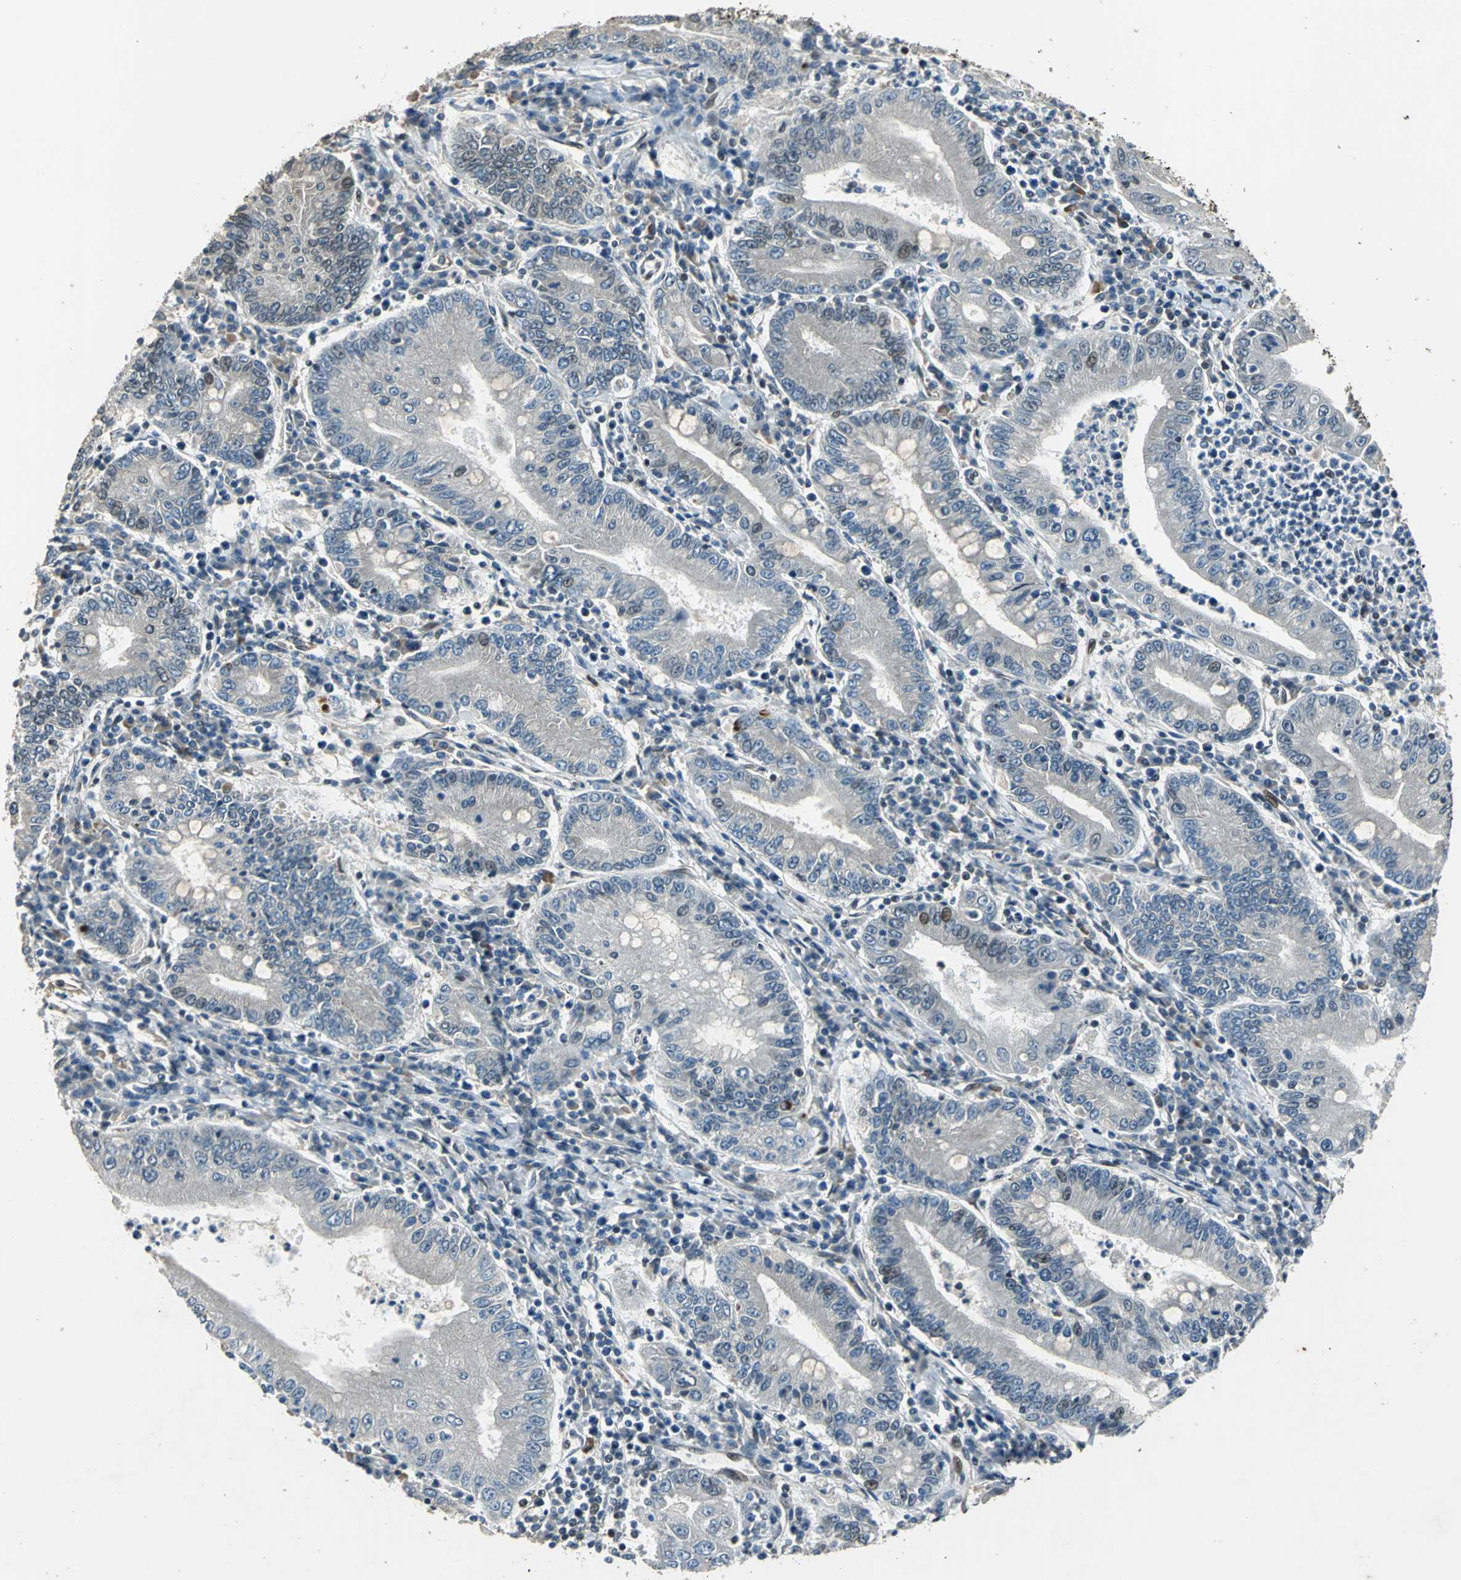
{"staining": {"intensity": "weak", "quantity": "<25%", "location": "nuclear"}, "tissue": "stomach cancer", "cell_type": "Tumor cells", "image_type": "cancer", "snomed": [{"axis": "morphology", "description": "Normal tissue, NOS"}, {"axis": "morphology", "description": "Adenocarcinoma, NOS"}, {"axis": "topography", "description": "Esophagus"}, {"axis": "topography", "description": "Stomach, upper"}, {"axis": "topography", "description": "Peripheral nerve tissue"}], "caption": "Immunohistochemistry (IHC) of stomach cancer demonstrates no positivity in tumor cells.", "gene": "BRIP1", "patient": {"sex": "male", "age": 62}}